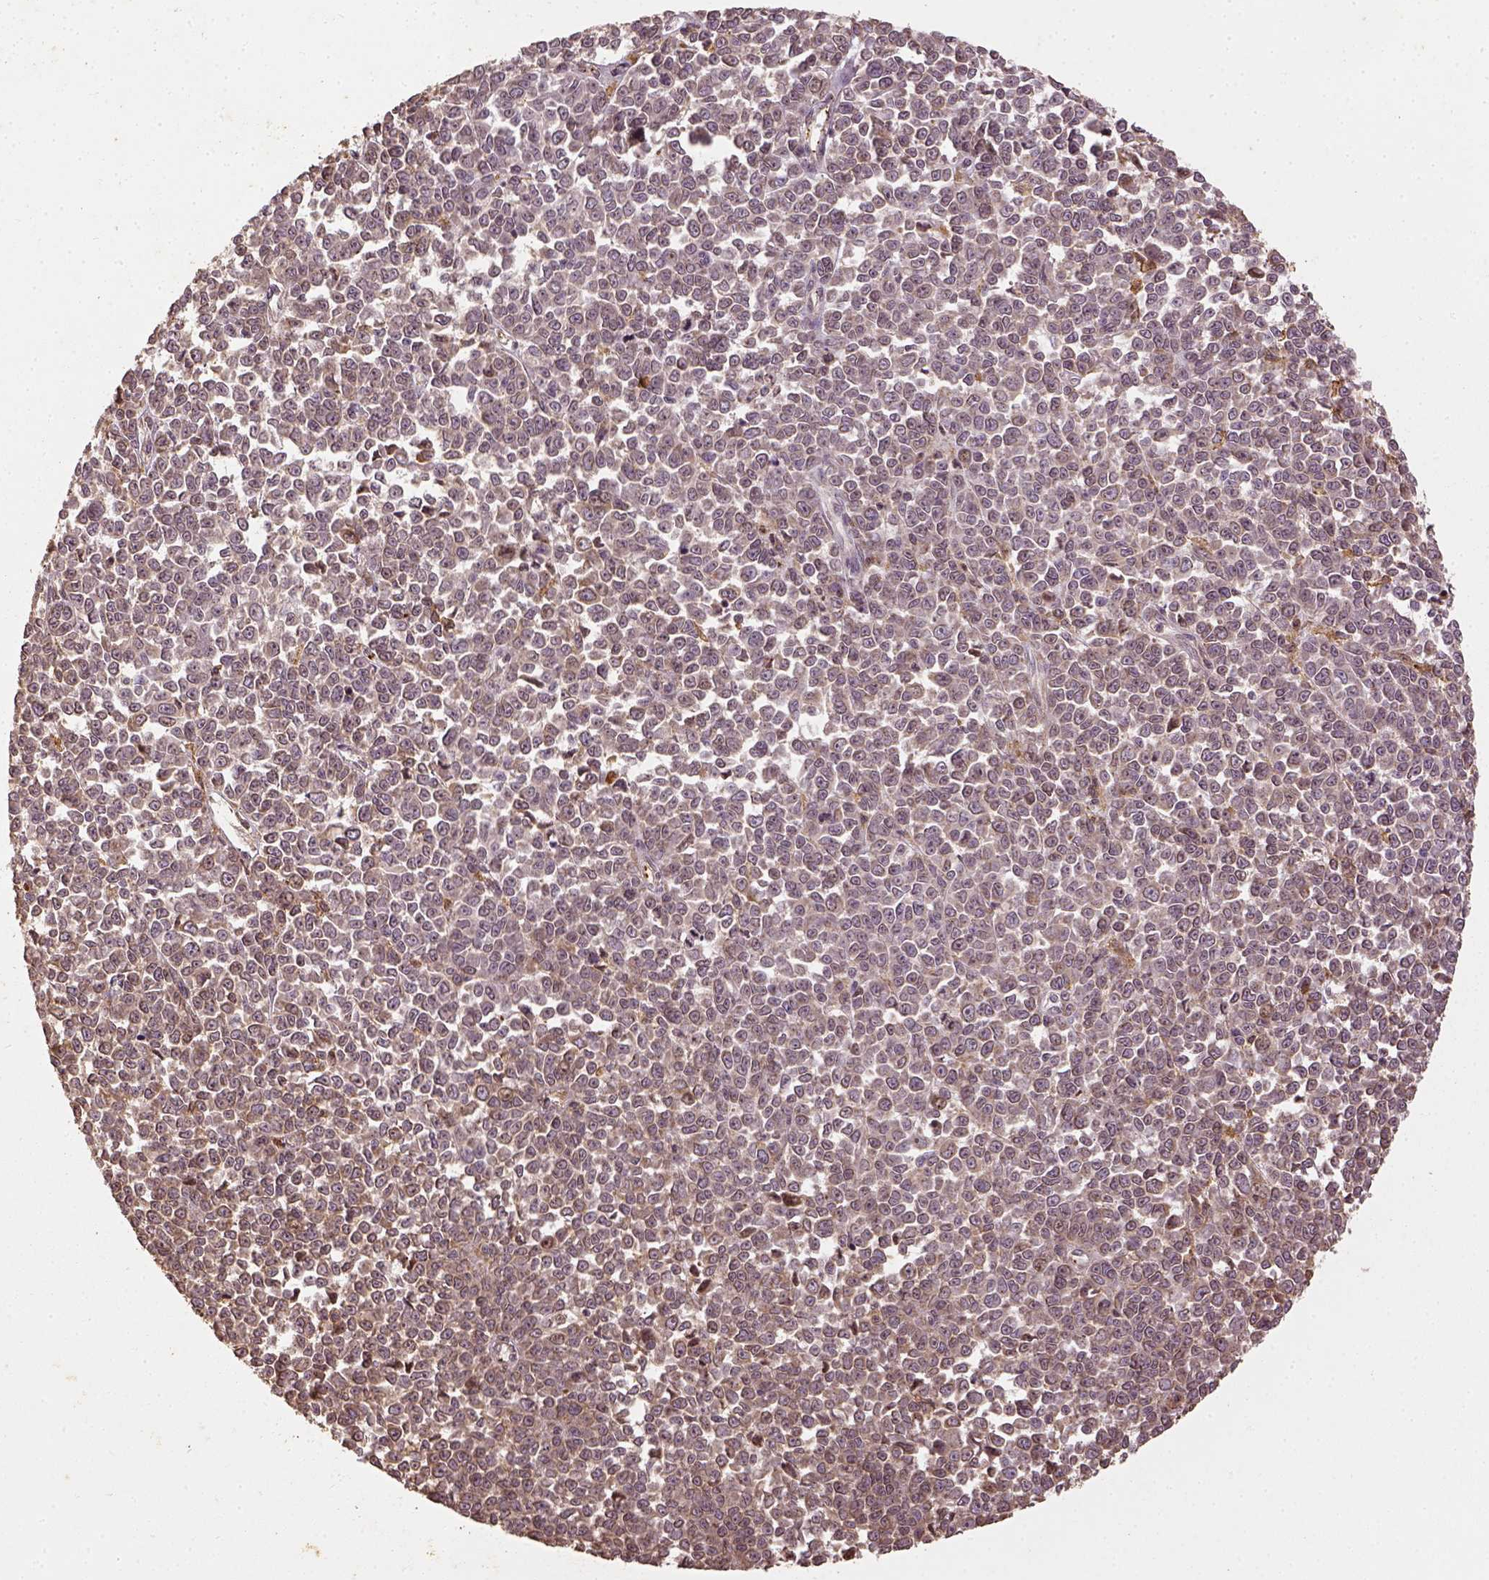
{"staining": {"intensity": "weak", "quantity": "25%-75%", "location": "cytoplasmic/membranous"}, "tissue": "melanoma", "cell_type": "Tumor cells", "image_type": "cancer", "snomed": [{"axis": "morphology", "description": "Malignant melanoma, NOS"}, {"axis": "topography", "description": "Skin"}], "caption": "Melanoma tissue exhibits weak cytoplasmic/membranous staining in approximately 25%-75% of tumor cells", "gene": "VEGFA", "patient": {"sex": "female", "age": 95}}